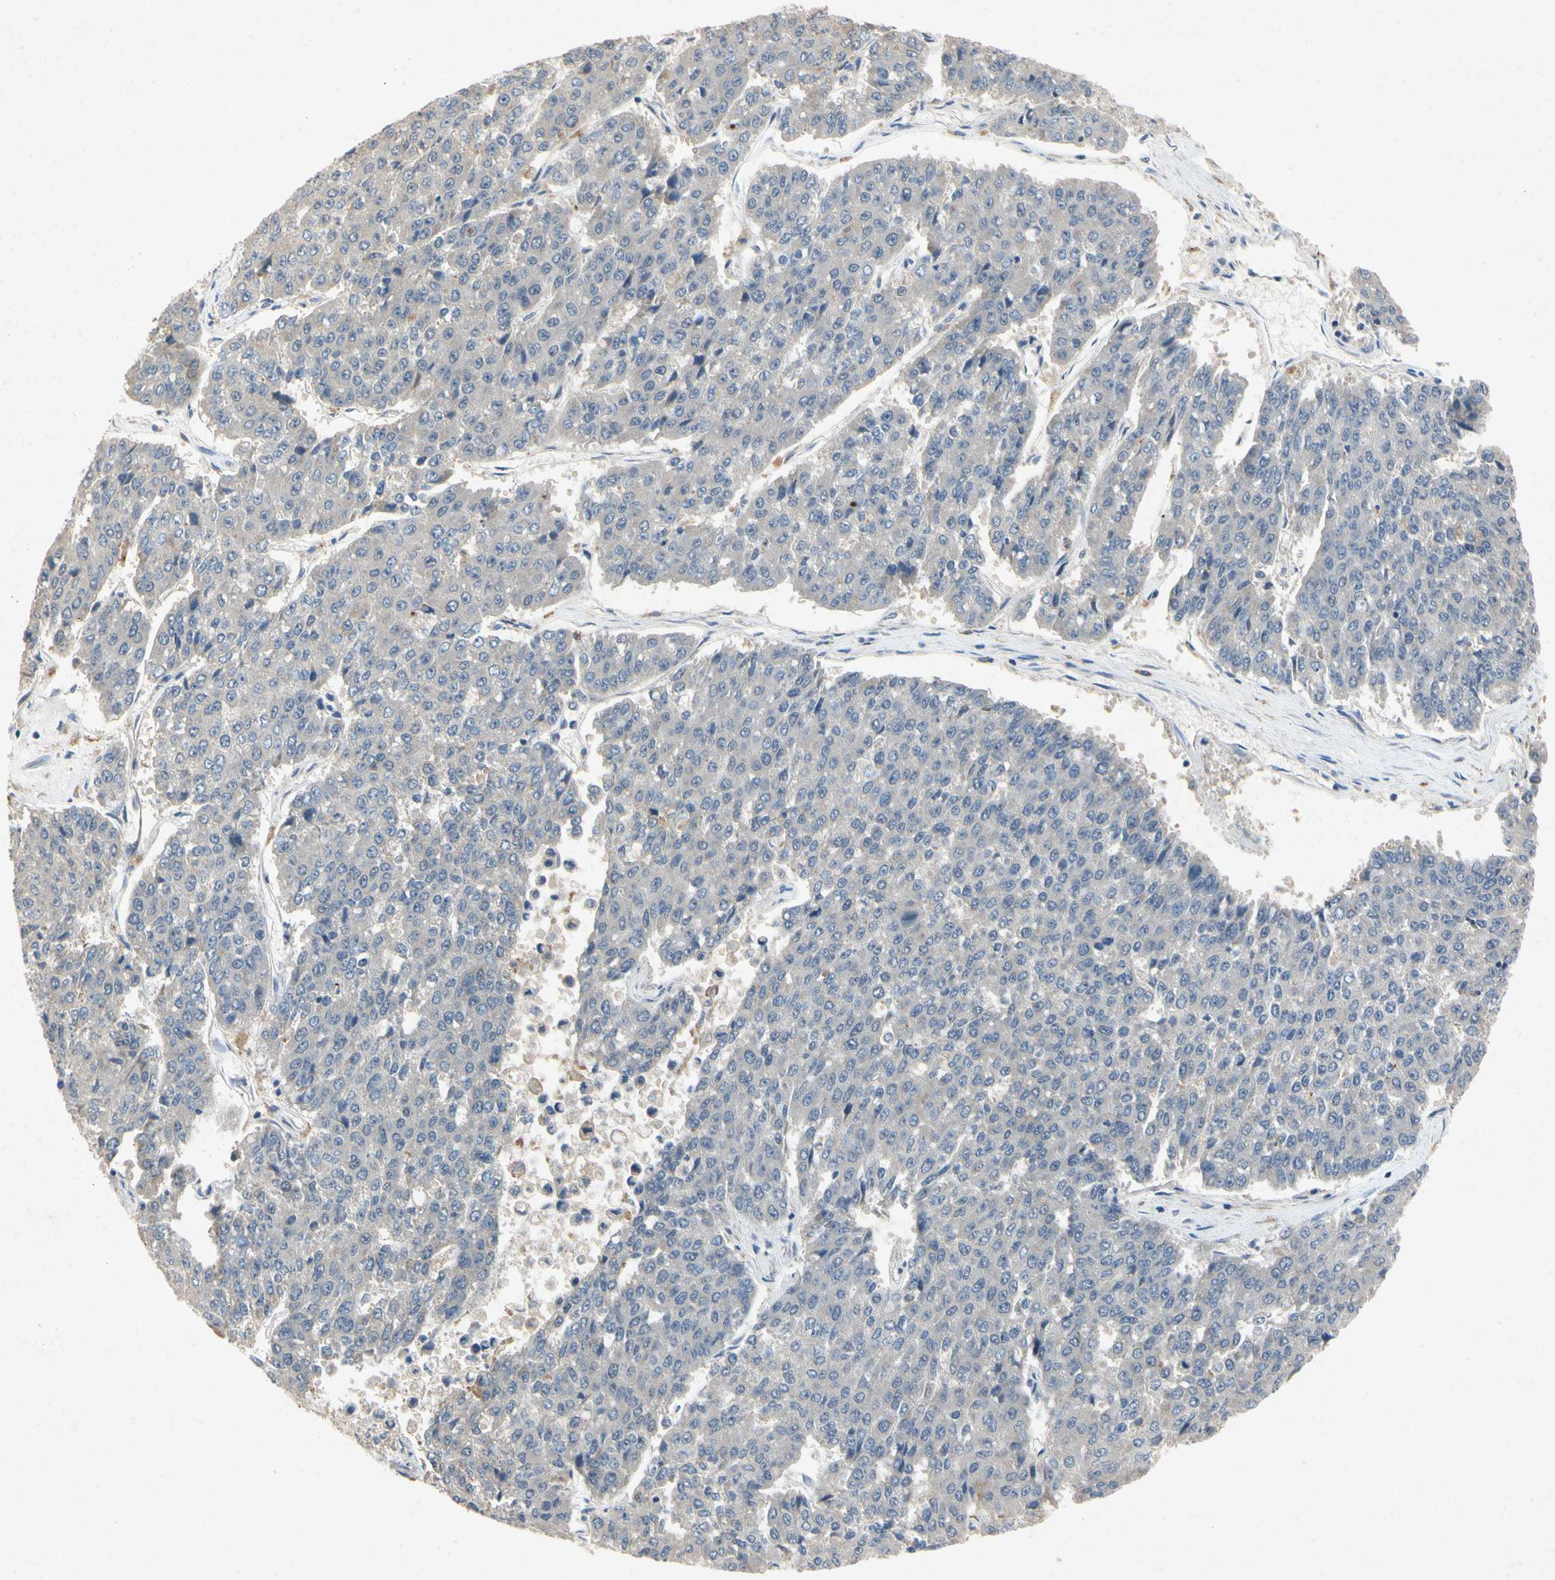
{"staining": {"intensity": "weak", "quantity": "25%-75%", "location": "cytoplasmic/membranous"}, "tissue": "pancreatic cancer", "cell_type": "Tumor cells", "image_type": "cancer", "snomed": [{"axis": "morphology", "description": "Adenocarcinoma, NOS"}, {"axis": "topography", "description": "Pancreas"}], "caption": "An immunohistochemistry (IHC) histopathology image of tumor tissue is shown. Protein staining in brown labels weak cytoplasmic/membranous positivity in pancreatic cancer within tumor cells.", "gene": "RPS6KA1", "patient": {"sex": "male", "age": 50}}